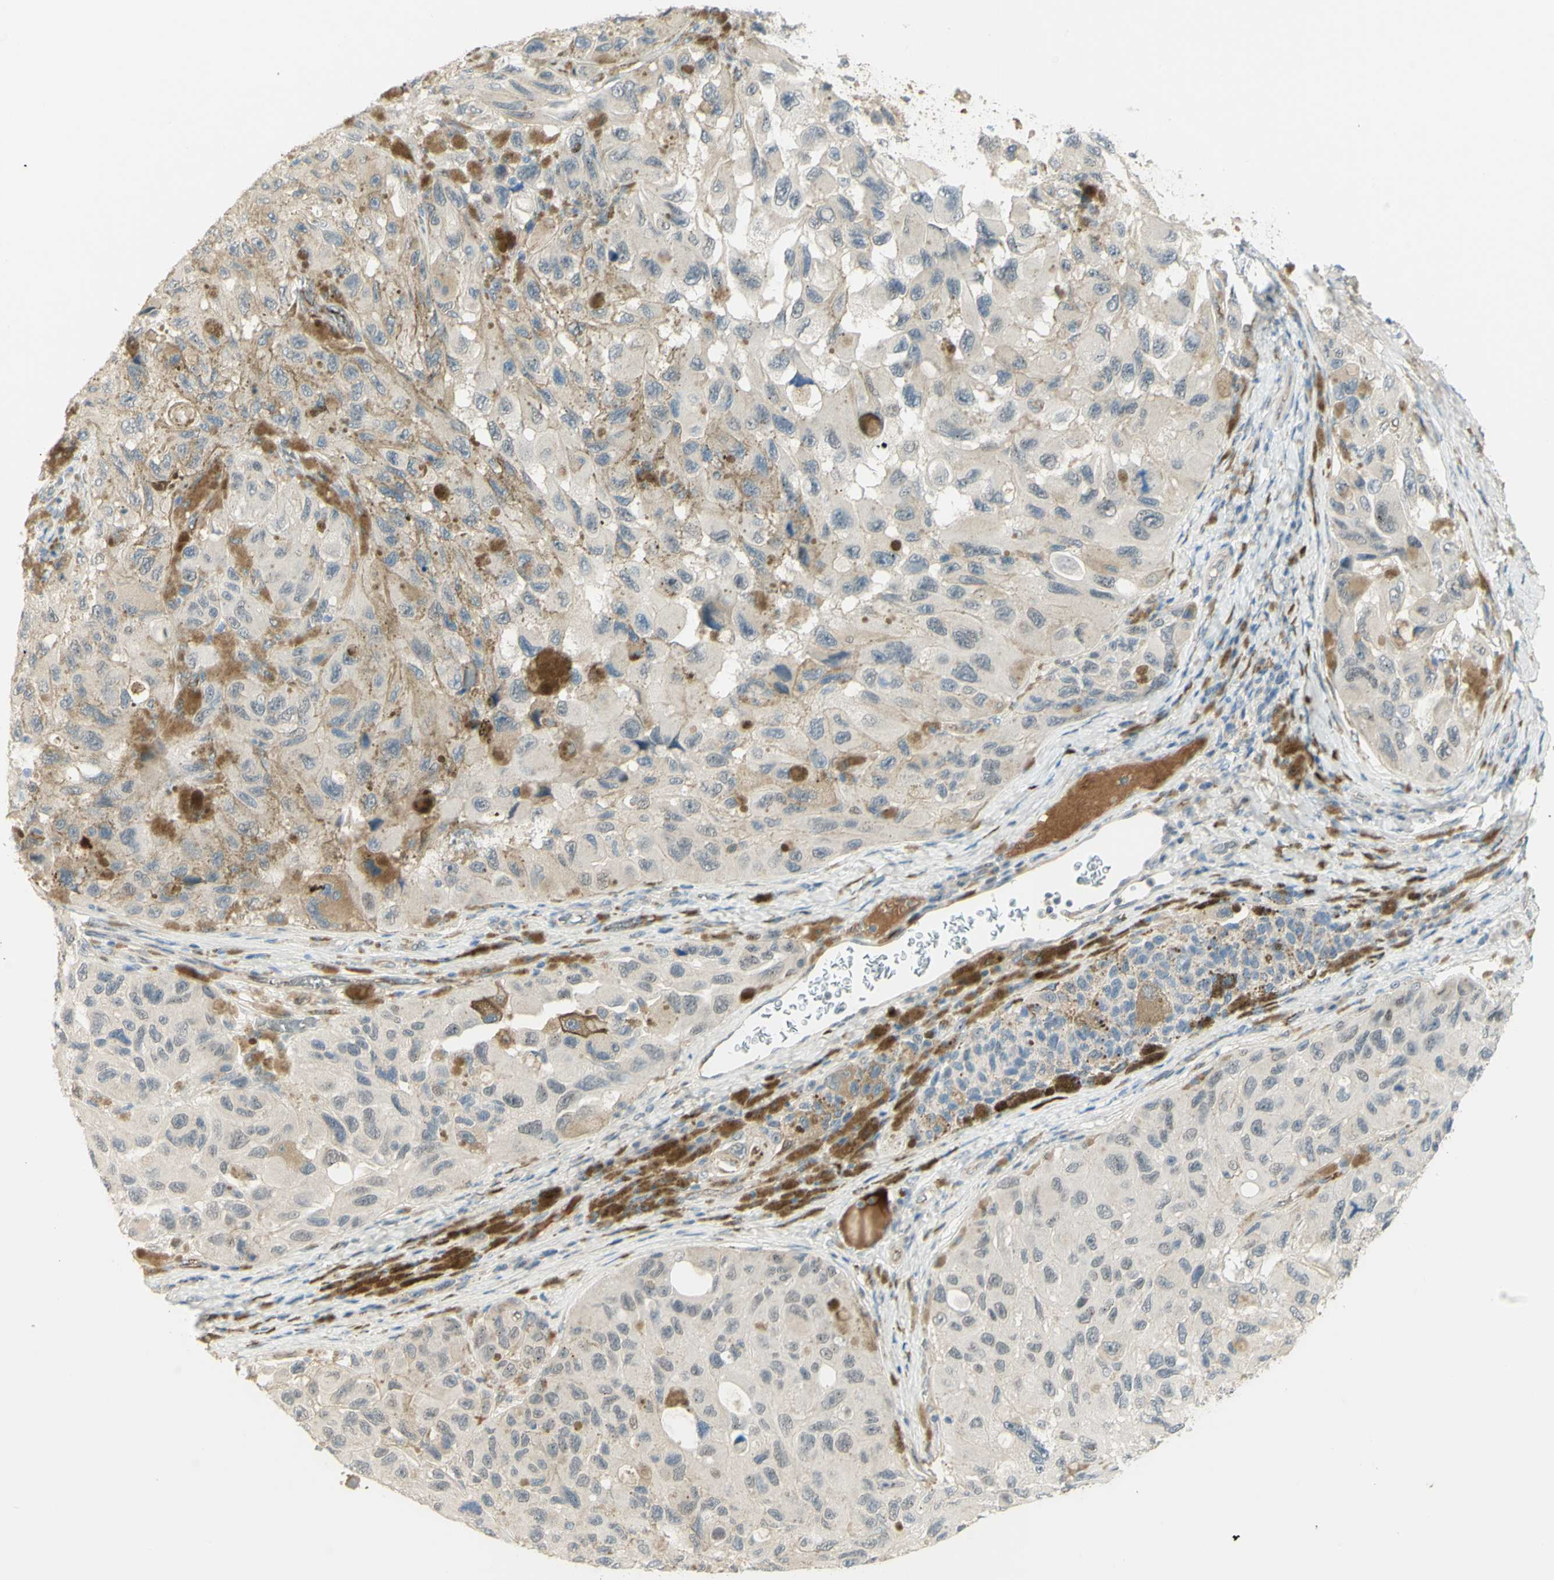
{"staining": {"intensity": "negative", "quantity": "none", "location": "none"}, "tissue": "melanoma", "cell_type": "Tumor cells", "image_type": "cancer", "snomed": [{"axis": "morphology", "description": "Malignant melanoma, NOS"}, {"axis": "topography", "description": "Skin"}], "caption": "Immunohistochemistry (IHC) histopathology image of human melanoma stained for a protein (brown), which reveals no expression in tumor cells.", "gene": "ANGPT2", "patient": {"sex": "female", "age": 73}}